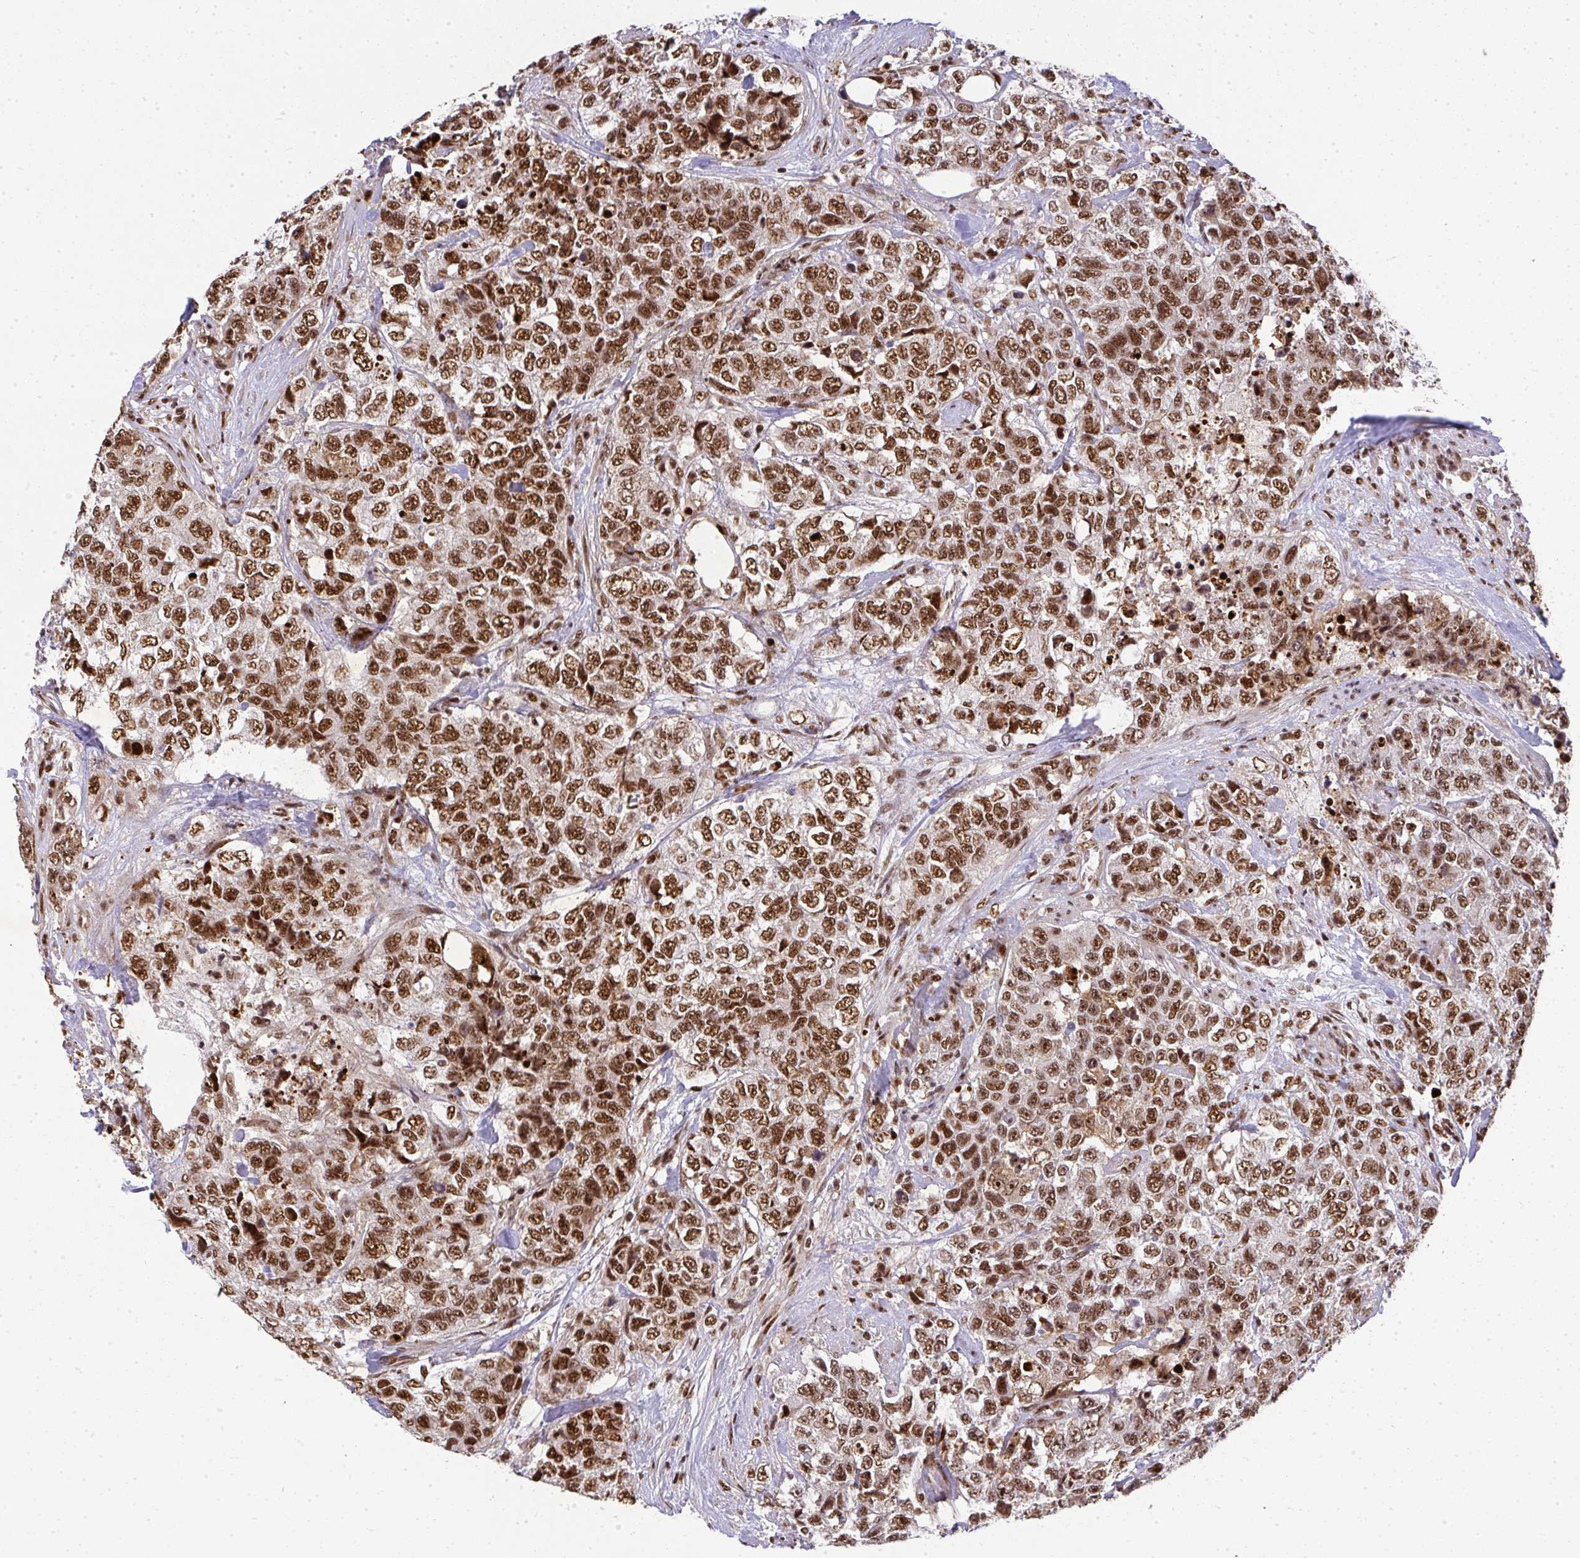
{"staining": {"intensity": "moderate", "quantity": ">75%", "location": "nuclear"}, "tissue": "urothelial cancer", "cell_type": "Tumor cells", "image_type": "cancer", "snomed": [{"axis": "morphology", "description": "Urothelial carcinoma, High grade"}, {"axis": "topography", "description": "Urinary bladder"}], "caption": "Protein positivity by immunohistochemistry (IHC) displays moderate nuclear positivity in approximately >75% of tumor cells in urothelial cancer.", "gene": "U2AF1", "patient": {"sex": "female", "age": 78}}